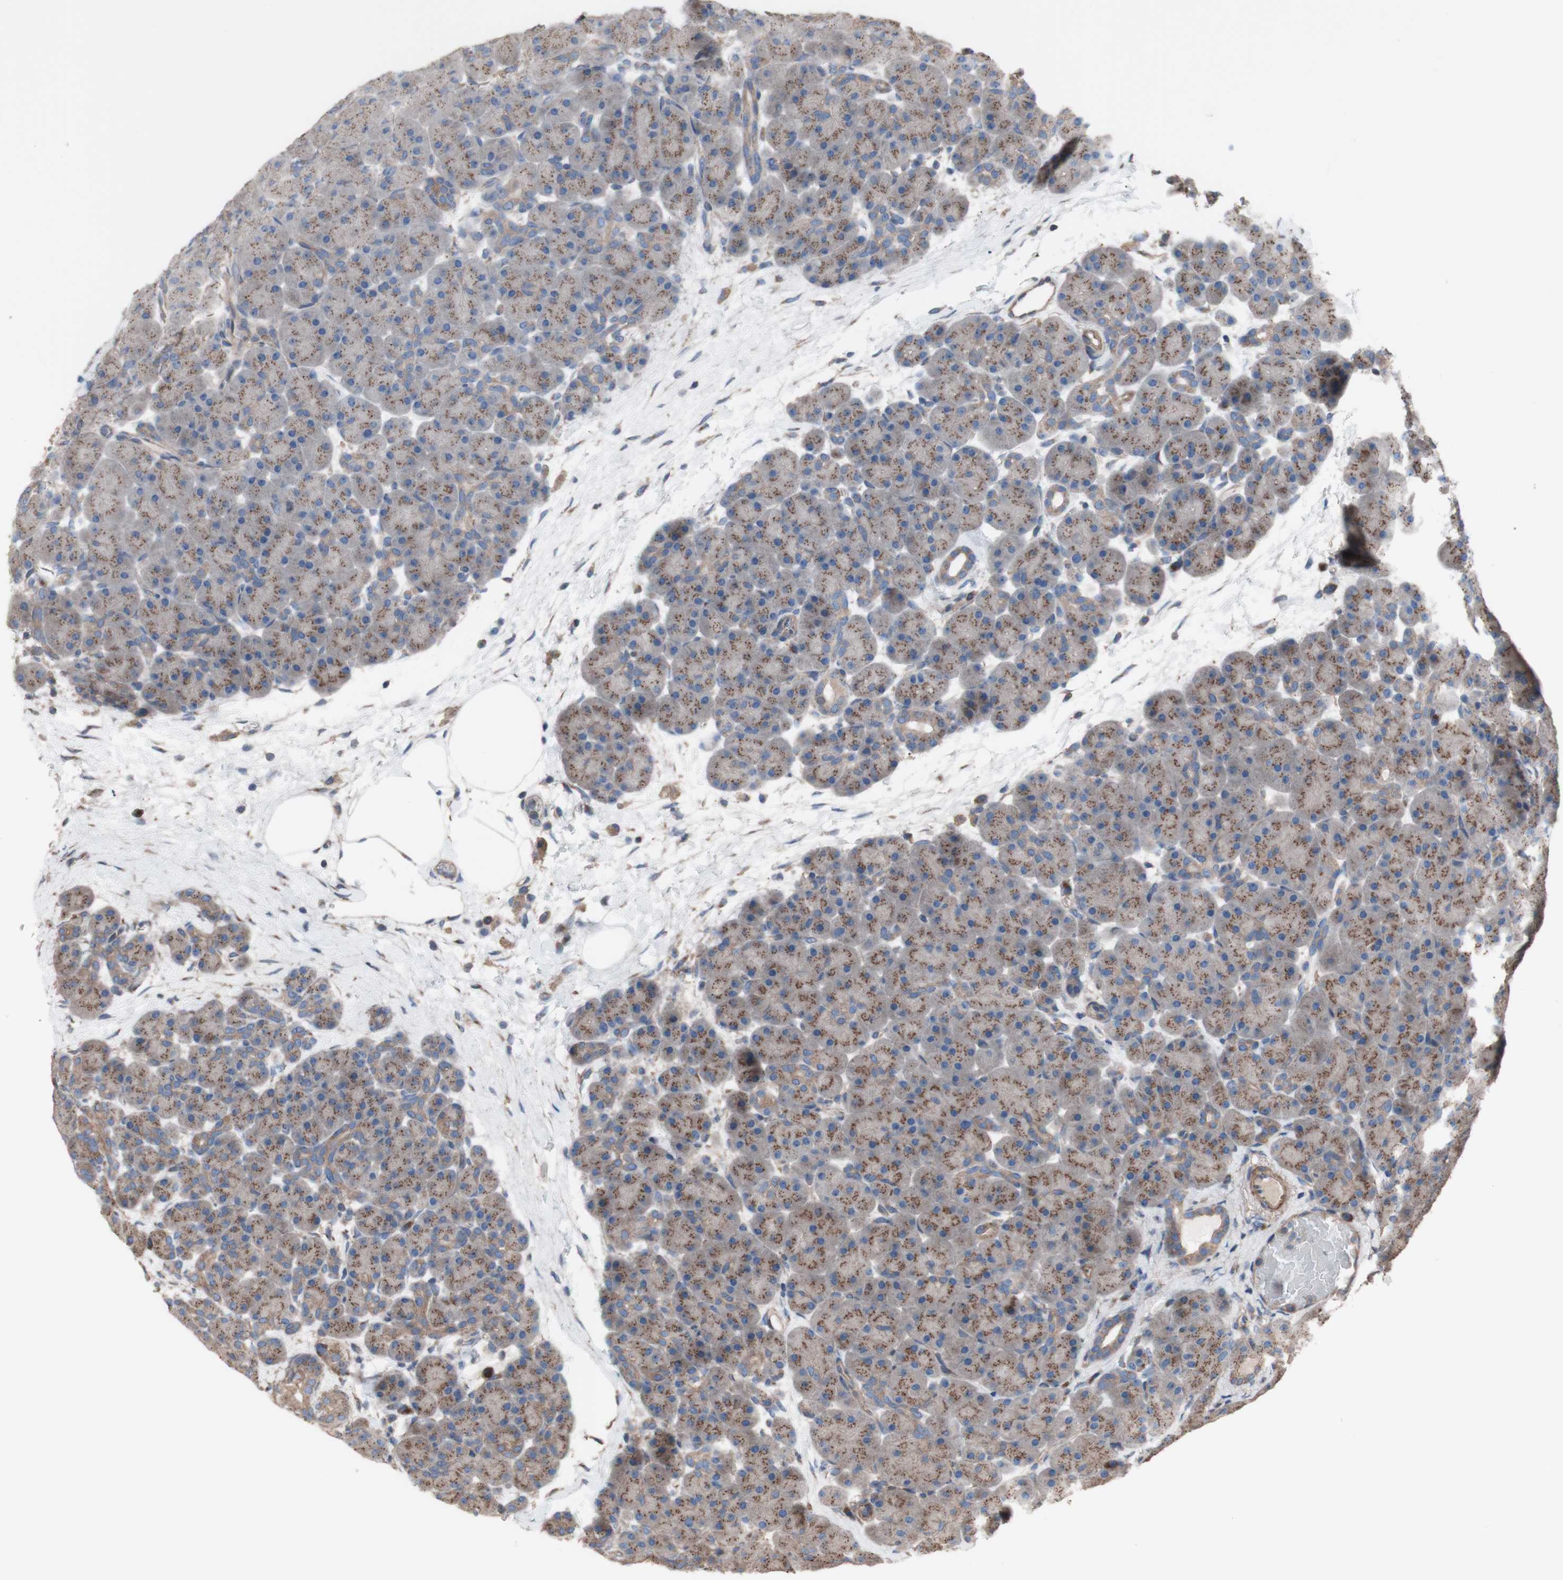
{"staining": {"intensity": "moderate", "quantity": ">75%", "location": "cytoplasmic/membranous"}, "tissue": "pancreas", "cell_type": "Exocrine glandular cells", "image_type": "normal", "snomed": [{"axis": "morphology", "description": "Normal tissue, NOS"}, {"axis": "topography", "description": "Pancreas"}], "caption": "Human pancreas stained with a brown dye reveals moderate cytoplasmic/membranous positive positivity in about >75% of exocrine glandular cells.", "gene": "COPB1", "patient": {"sex": "male", "age": 66}}